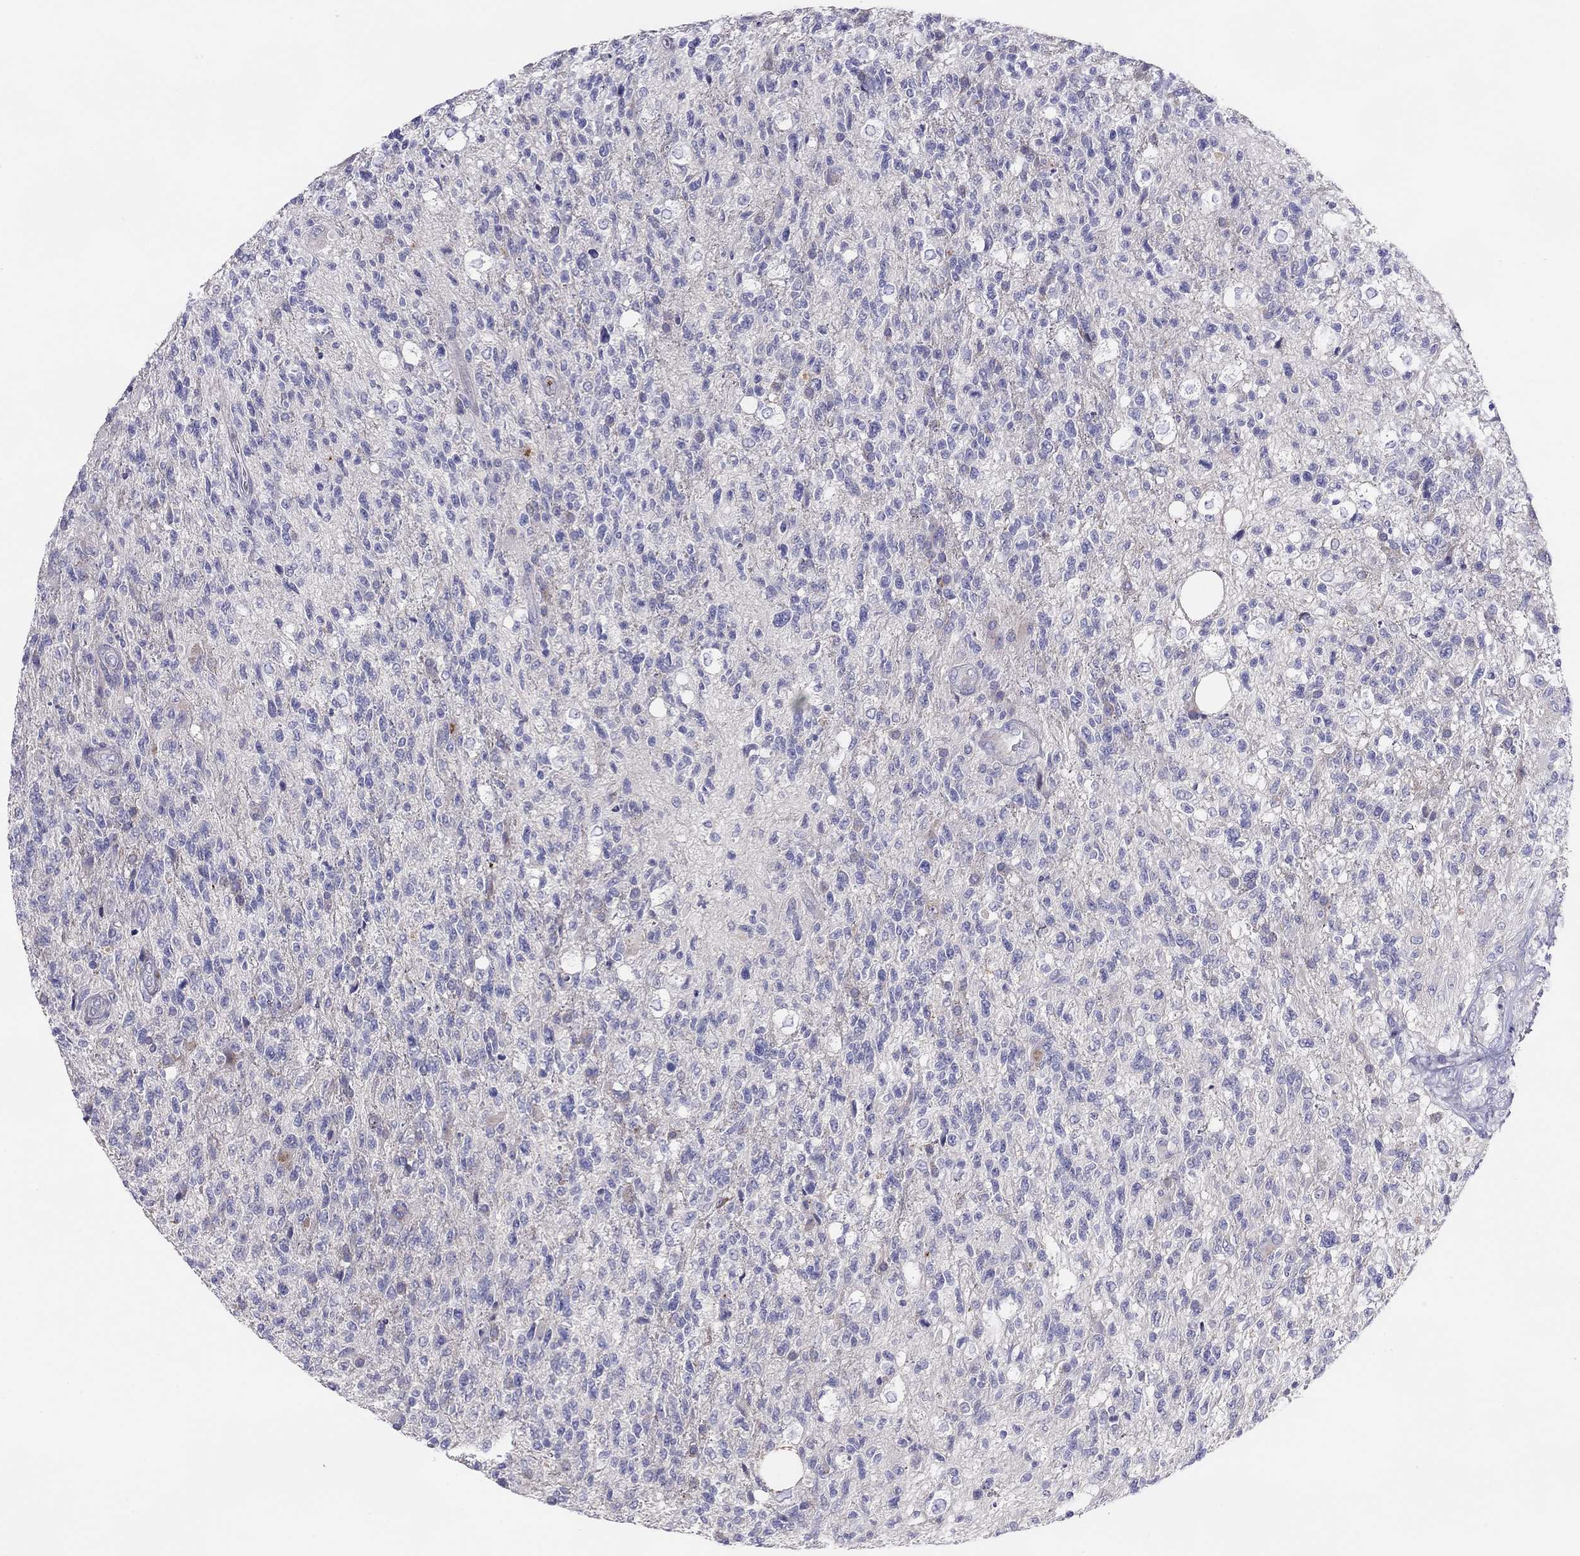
{"staining": {"intensity": "negative", "quantity": "none", "location": "none"}, "tissue": "glioma", "cell_type": "Tumor cells", "image_type": "cancer", "snomed": [{"axis": "morphology", "description": "Glioma, malignant, High grade"}, {"axis": "topography", "description": "Brain"}], "caption": "Histopathology image shows no significant protein staining in tumor cells of glioma.", "gene": "MGAT4C", "patient": {"sex": "male", "age": 56}}